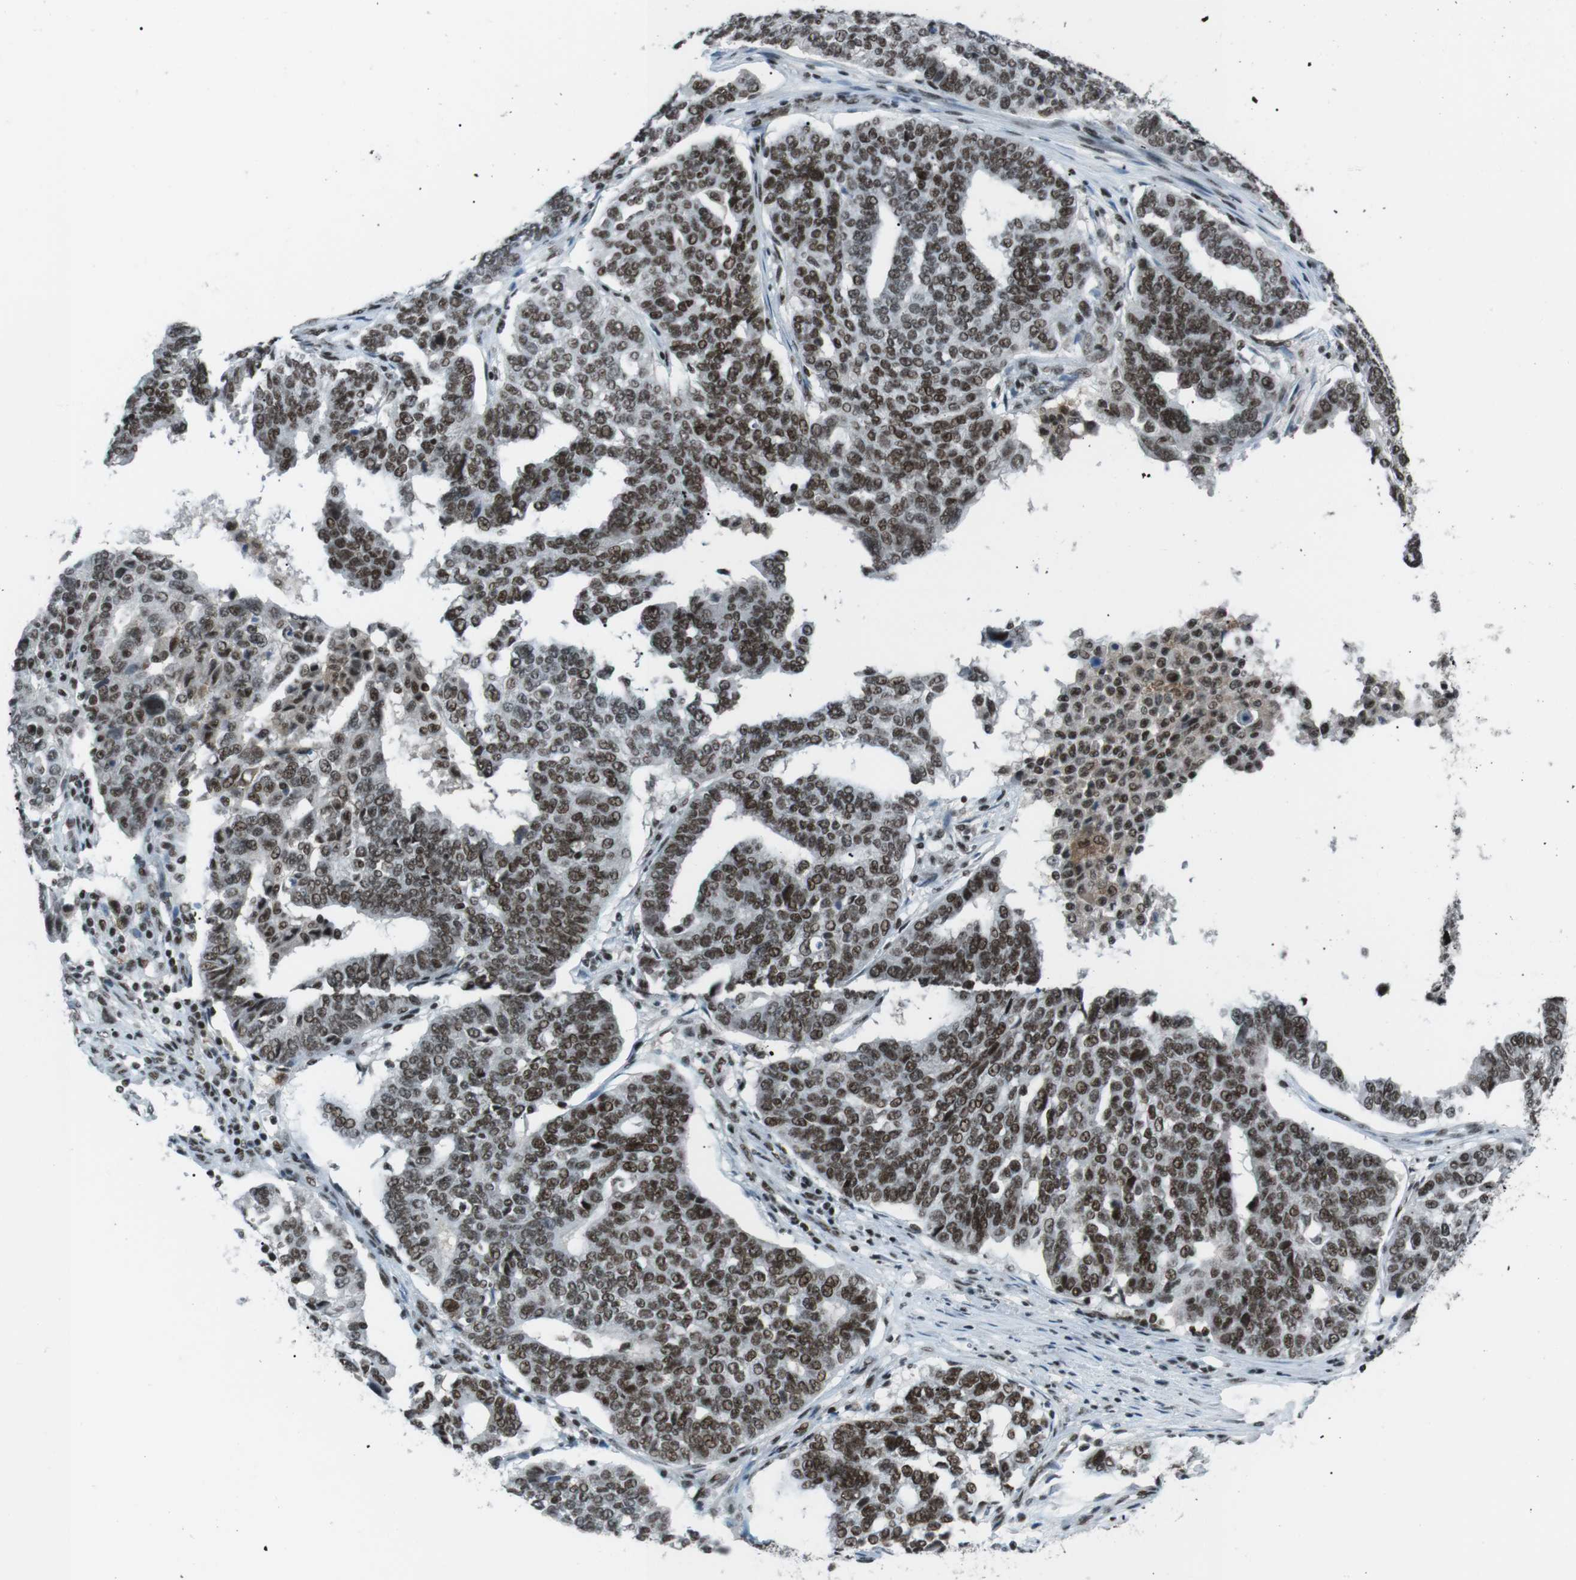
{"staining": {"intensity": "strong", "quantity": ">75%", "location": "nuclear"}, "tissue": "ovarian cancer", "cell_type": "Tumor cells", "image_type": "cancer", "snomed": [{"axis": "morphology", "description": "Cystadenocarcinoma, serous, NOS"}, {"axis": "topography", "description": "Ovary"}], "caption": "The image demonstrates immunohistochemical staining of serous cystadenocarcinoma (ovarian). There is strong nuclear positivity is identified in about >75% of tumor cells.", "gene": "TAF1", "patient": {"sex": "female", "age": 59}}